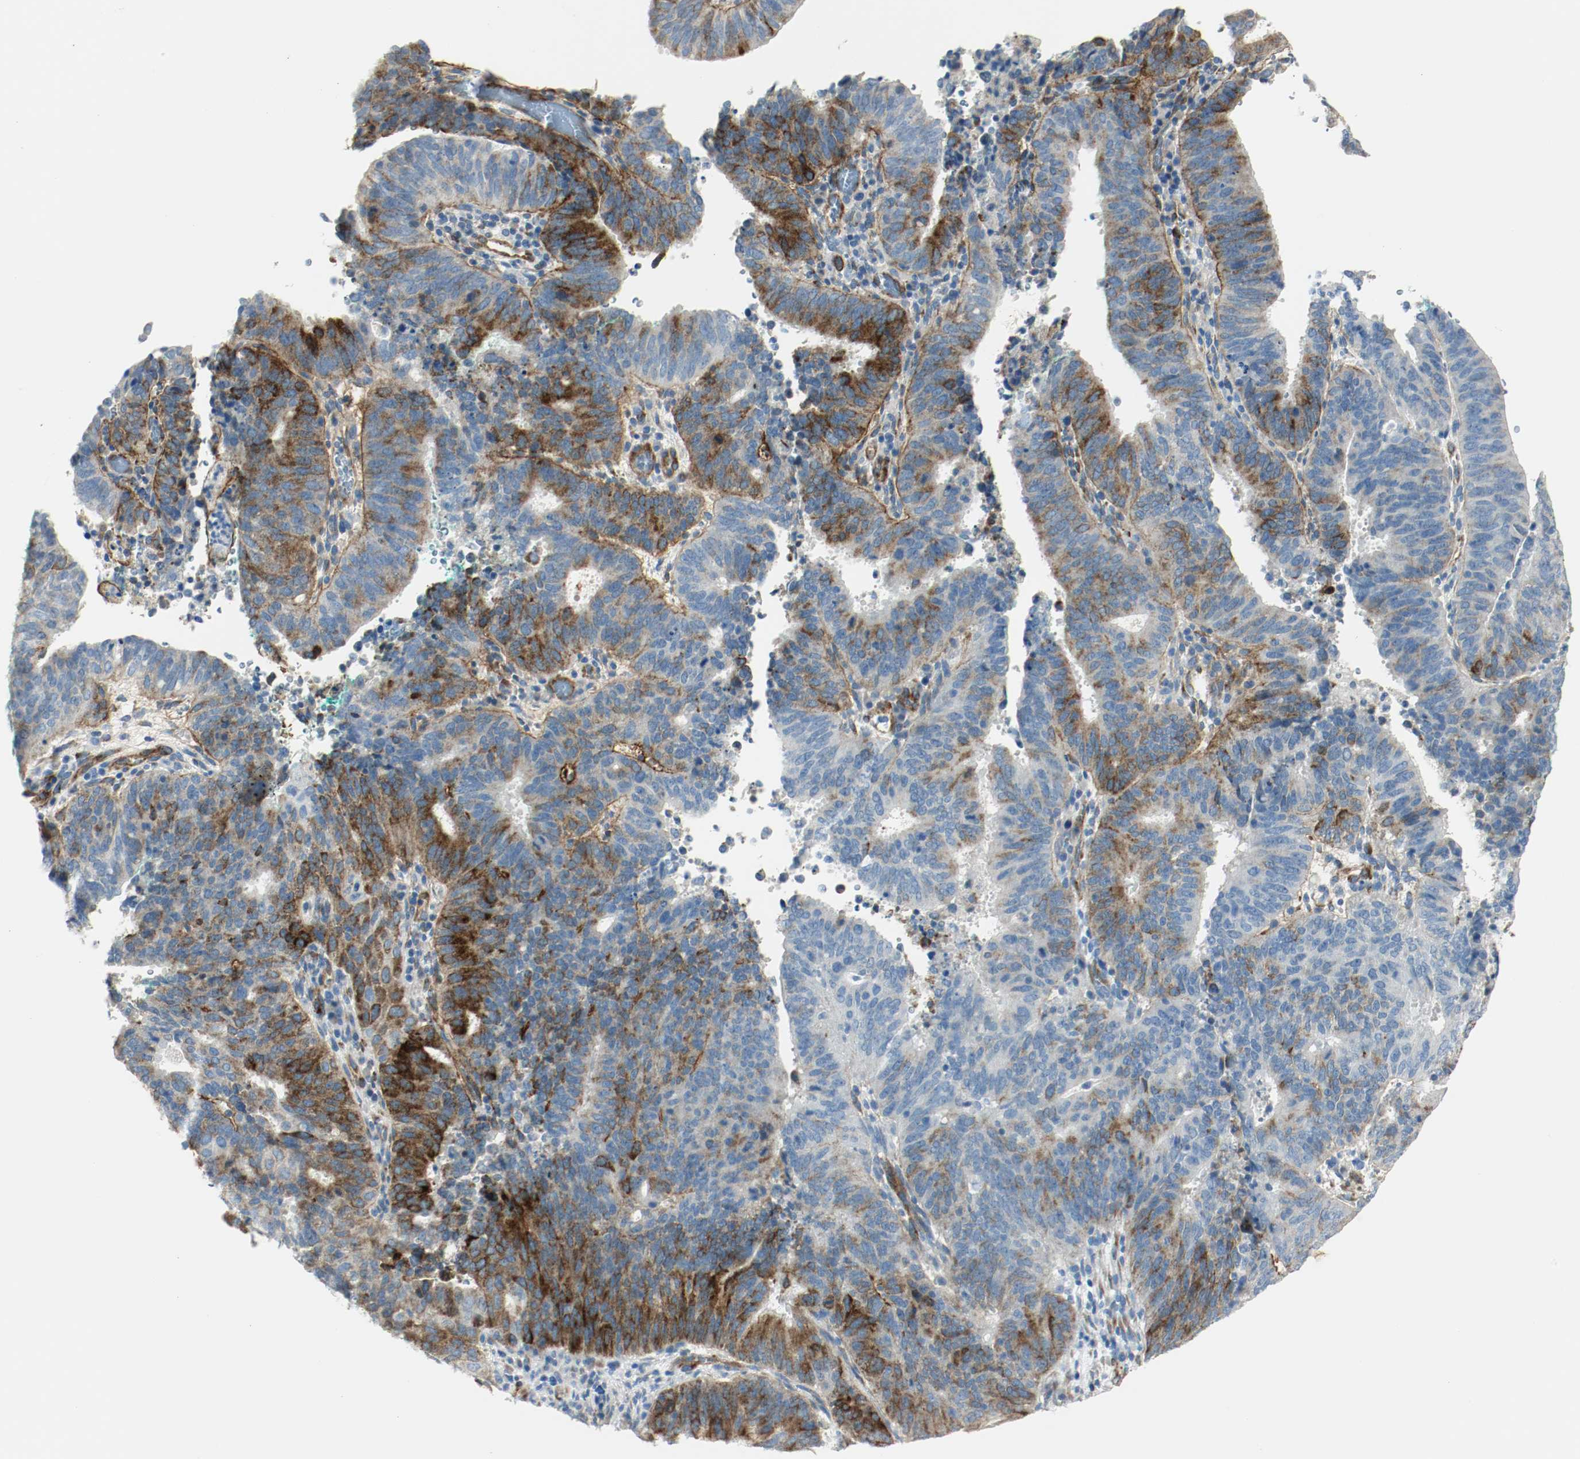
{"staining": {"intensity": "moderate", "quantity": "25%-75%", "location": "cytoplasmic/membranous"}, "tissue": "cervical cancer", "cell_type": "Tumor cells", "image_type": "cancer", "snomed": [{"axis": "morphology", "description": "Adenocarcinoma, NOS"}, {"axis": "topography", "description": "Cervix"}], "caption": "Cervical adenocarcinoma stained with DAB immunohistochemistry (IHC) shows medium levels of moderate cytoplasmic/membranous positivity in about 25%-75% of tumor cells.", "gene": "LAMB1", "patient": {"sex": "female", "age": 44}}